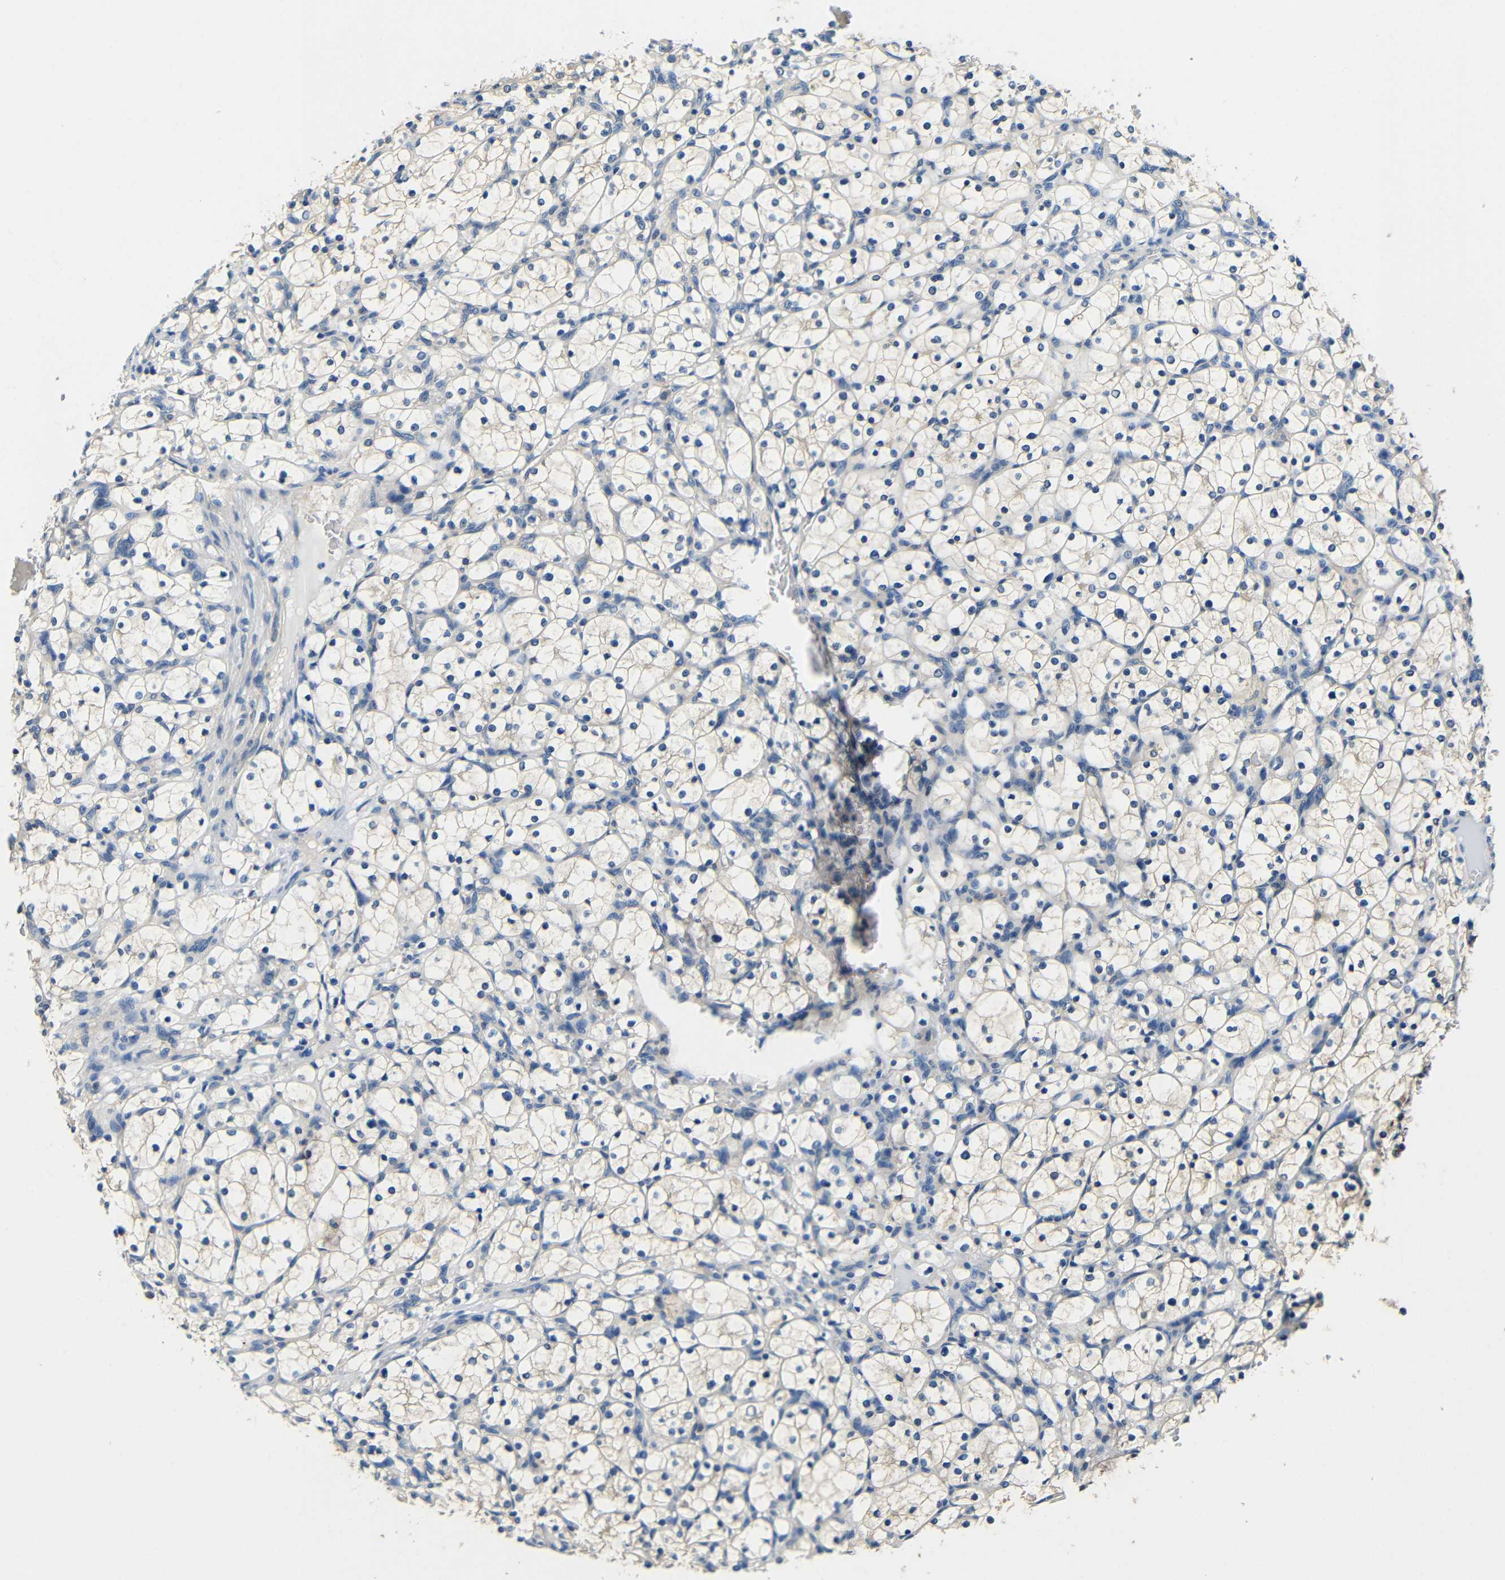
{"staining": {"intensity": "negative", "quantity": "none", "location": "none"}, "tissue": "renal cancer", "cell_type": "Tumor cells", "image_type": "cancer", "snomed": [{"axis": "morphology", "description": "Adenocarcinoma, NOS"}, {"axis": "topography", "description": "Kidney"}], "caption": "The histopathology image reveals no significant positivity in tumor cells of renal adenocarcinoma. (Immunohistochemistry (ihc), brightfield microscopy, high magnification).", "gene": "ADAP1", "patient": {"sex": "female", "age": 69}}